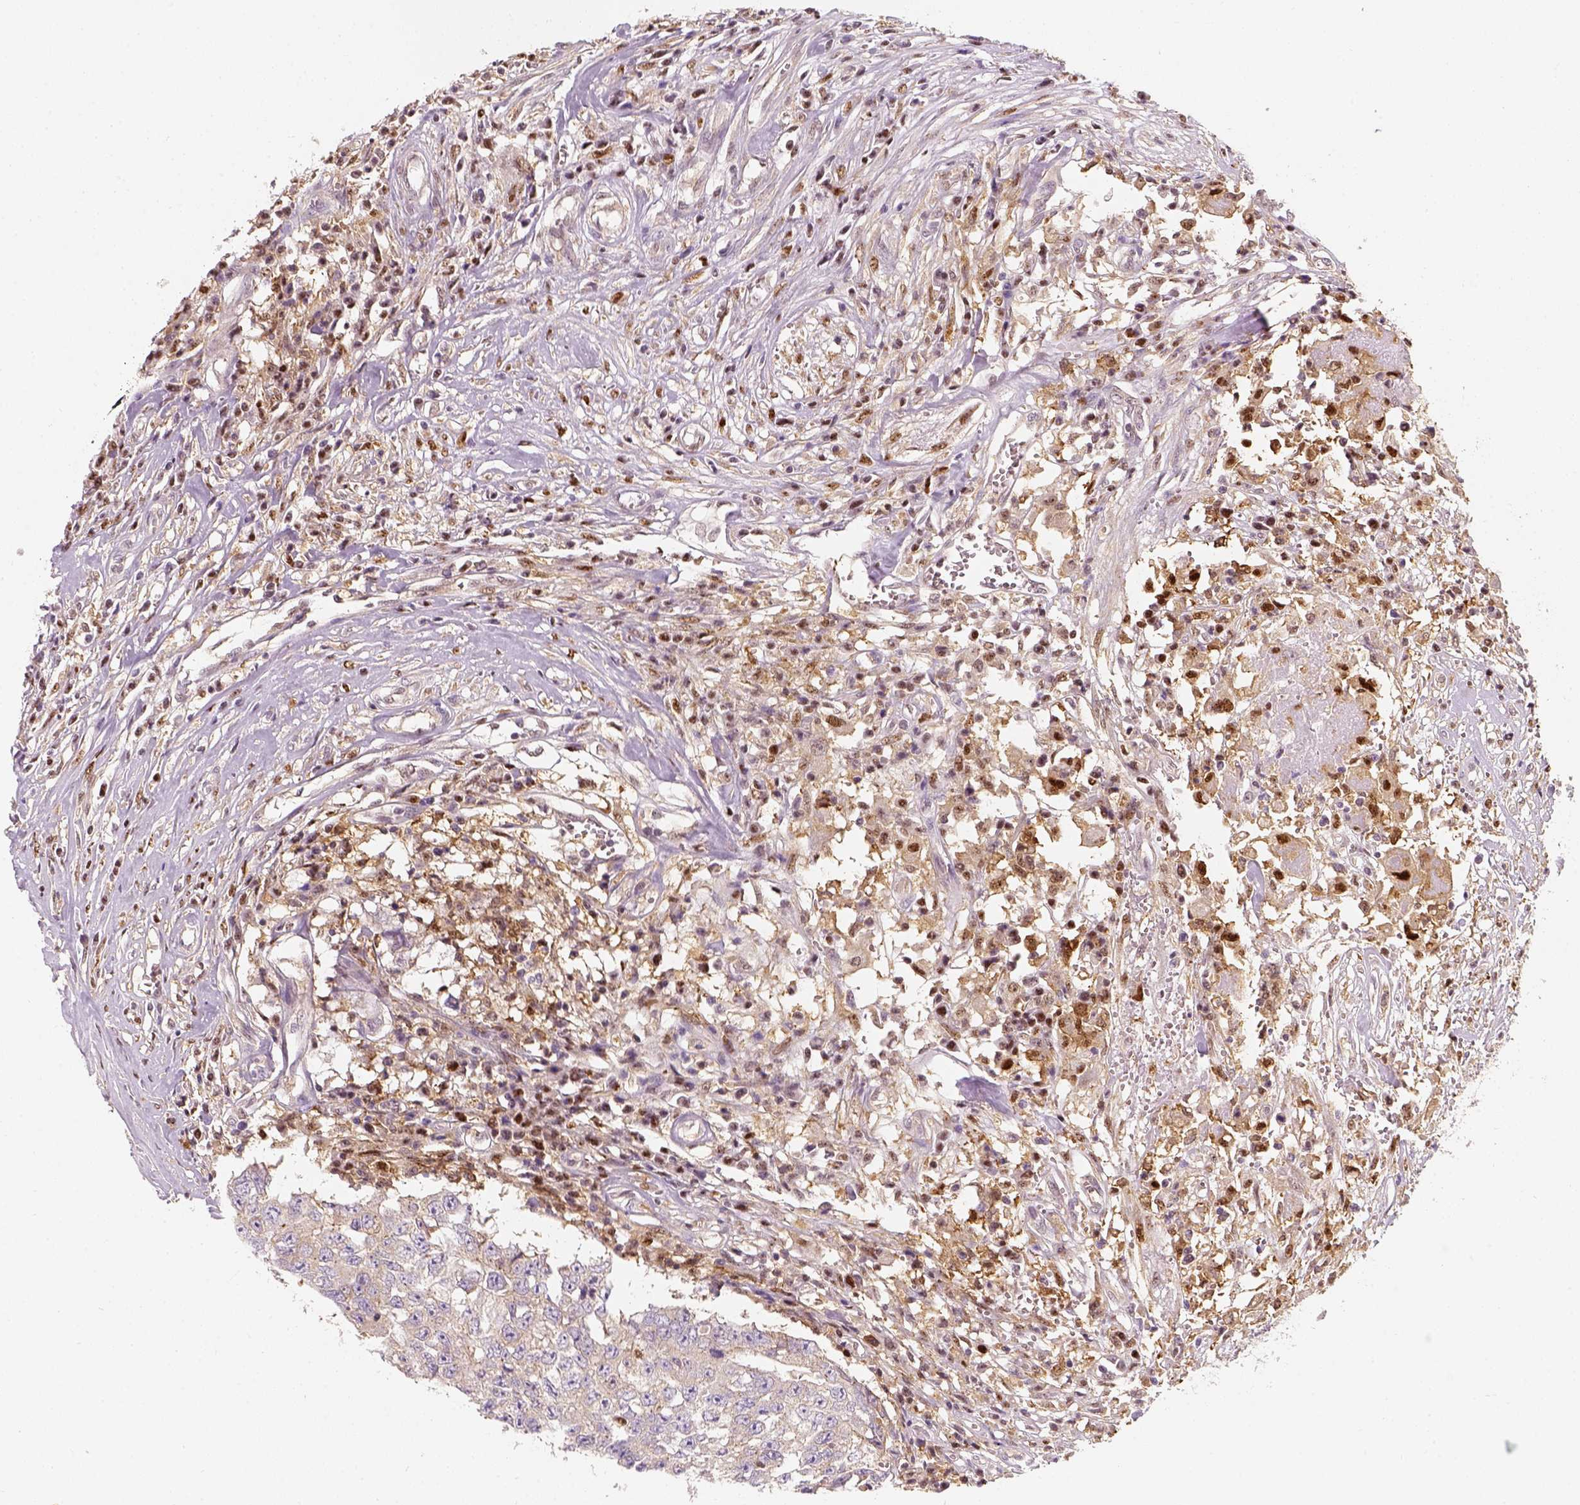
{"staining": {"intensity": "moderate", "quantity": "25%-75%", "location": "cytoplasmic/membranous"}, "tissue": "testis cancer", "cell_type": "Tumor cells", "image_type": "cancer", "snomed": [{"axis": "morphology", "description": "Carcinoma, Embryonal, NOS"}, {"axis": "topography", "description": "Testis"}], "caption": "DAB immunohistochemical staining of embryonal carcinoma (testis) demonstrates moderate cytoplasmic/membranous protein expression in approximately 25%-75% of tumor cells. (DAB IHC with brightfield microscopy, high magnification).", "gene": "SQSTM1", "patient": {"sex": "male", "age": 36}}